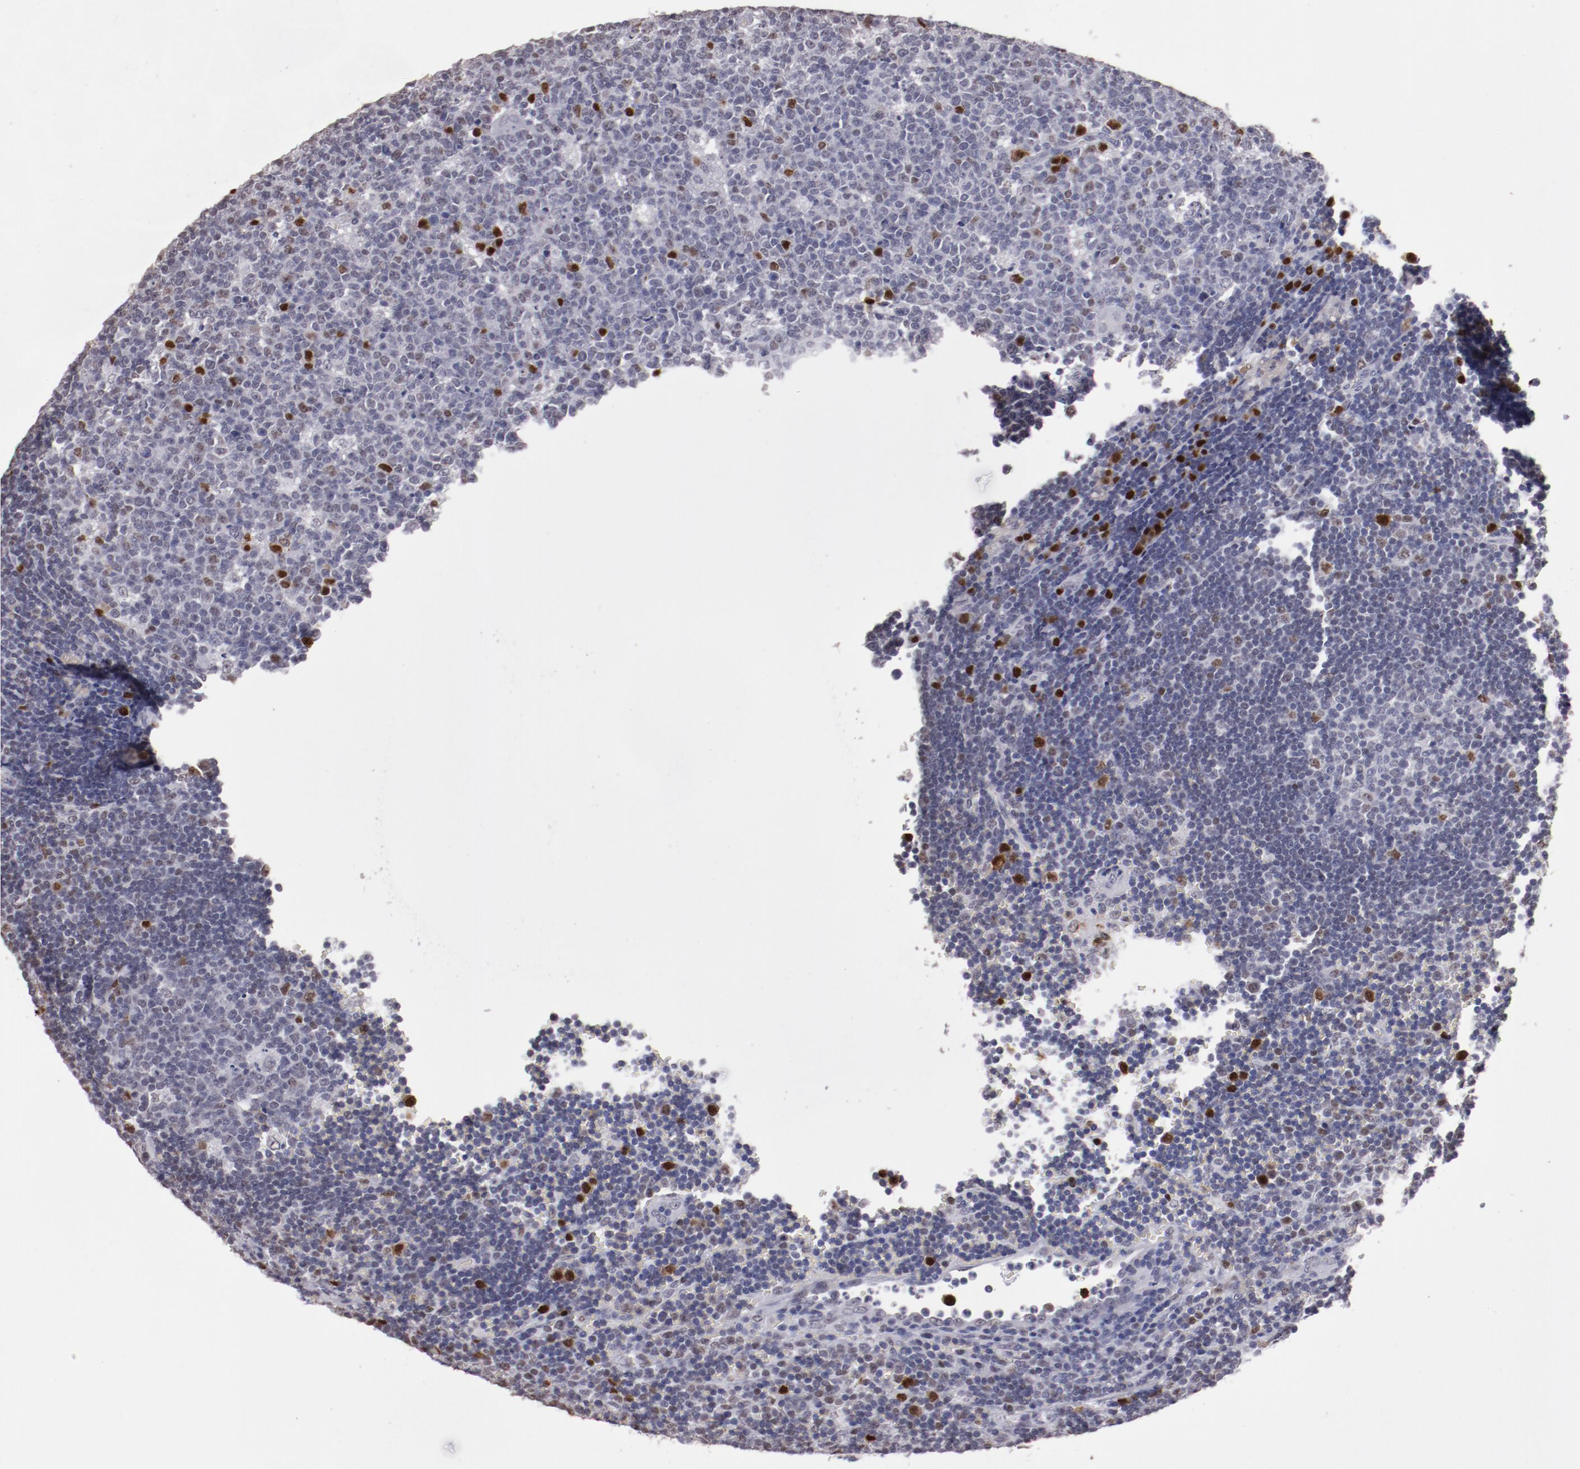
{"staining": {"intensity": "negative", "quantity": "none", "location": "none"}, "tissue": "lymph node", "cell_type": "Germinal center cells", "image_type": "normal", "snomed": [{"axis": "morphology", "description": "Normal tissue, NOS"}, {"axis": "topography", "description": "Lymph node"}, {"axis": "topography", "description": "Salivary gland"}], "caption": "Germinal center cells are negative for protein expression in benign human lymph node. (Immunohistochemistry (ihc), brightfield microscopy, high magnification).", "gene": "IRF4", "patient": {"sex": "male", "age": 8}}